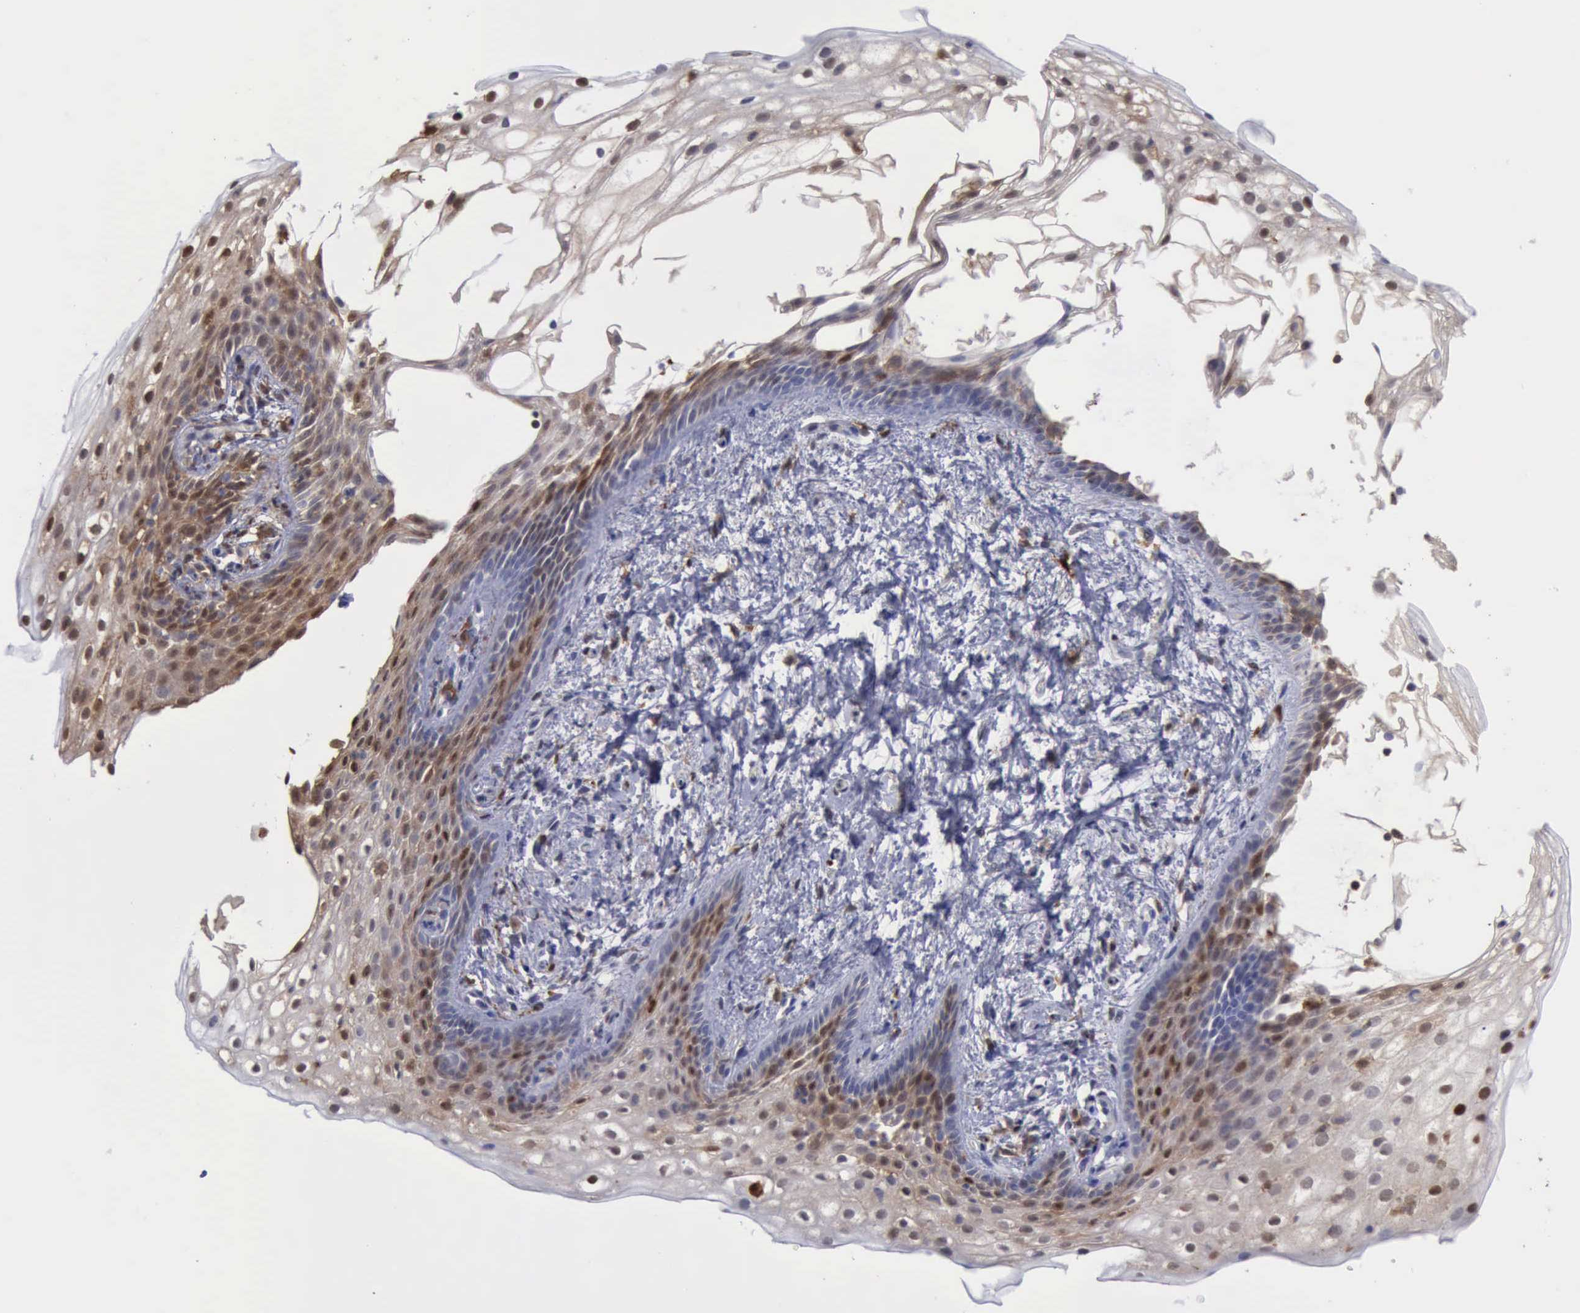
{"staining": {"intensity": "weak", "quantity": "<25%", "location": "cytoplasmic/membranous,nuclear"}, "tissue": "vagina", "cell_type": "Squamous epithelial cells", "image_type": "normal", "snomed": [{"axis": "morphology", "description": "Normal tissue, NOS"}, {"axis": "topography", "description": "Vagina"}], "caption": "IHC histopathology image of unremarkable vagina: human vagina stained with DAB exhibits no significant protein staining in squamous epithelial cells.", "gene": "STAT1", "patient": {"sex": "female", "age": 61}}